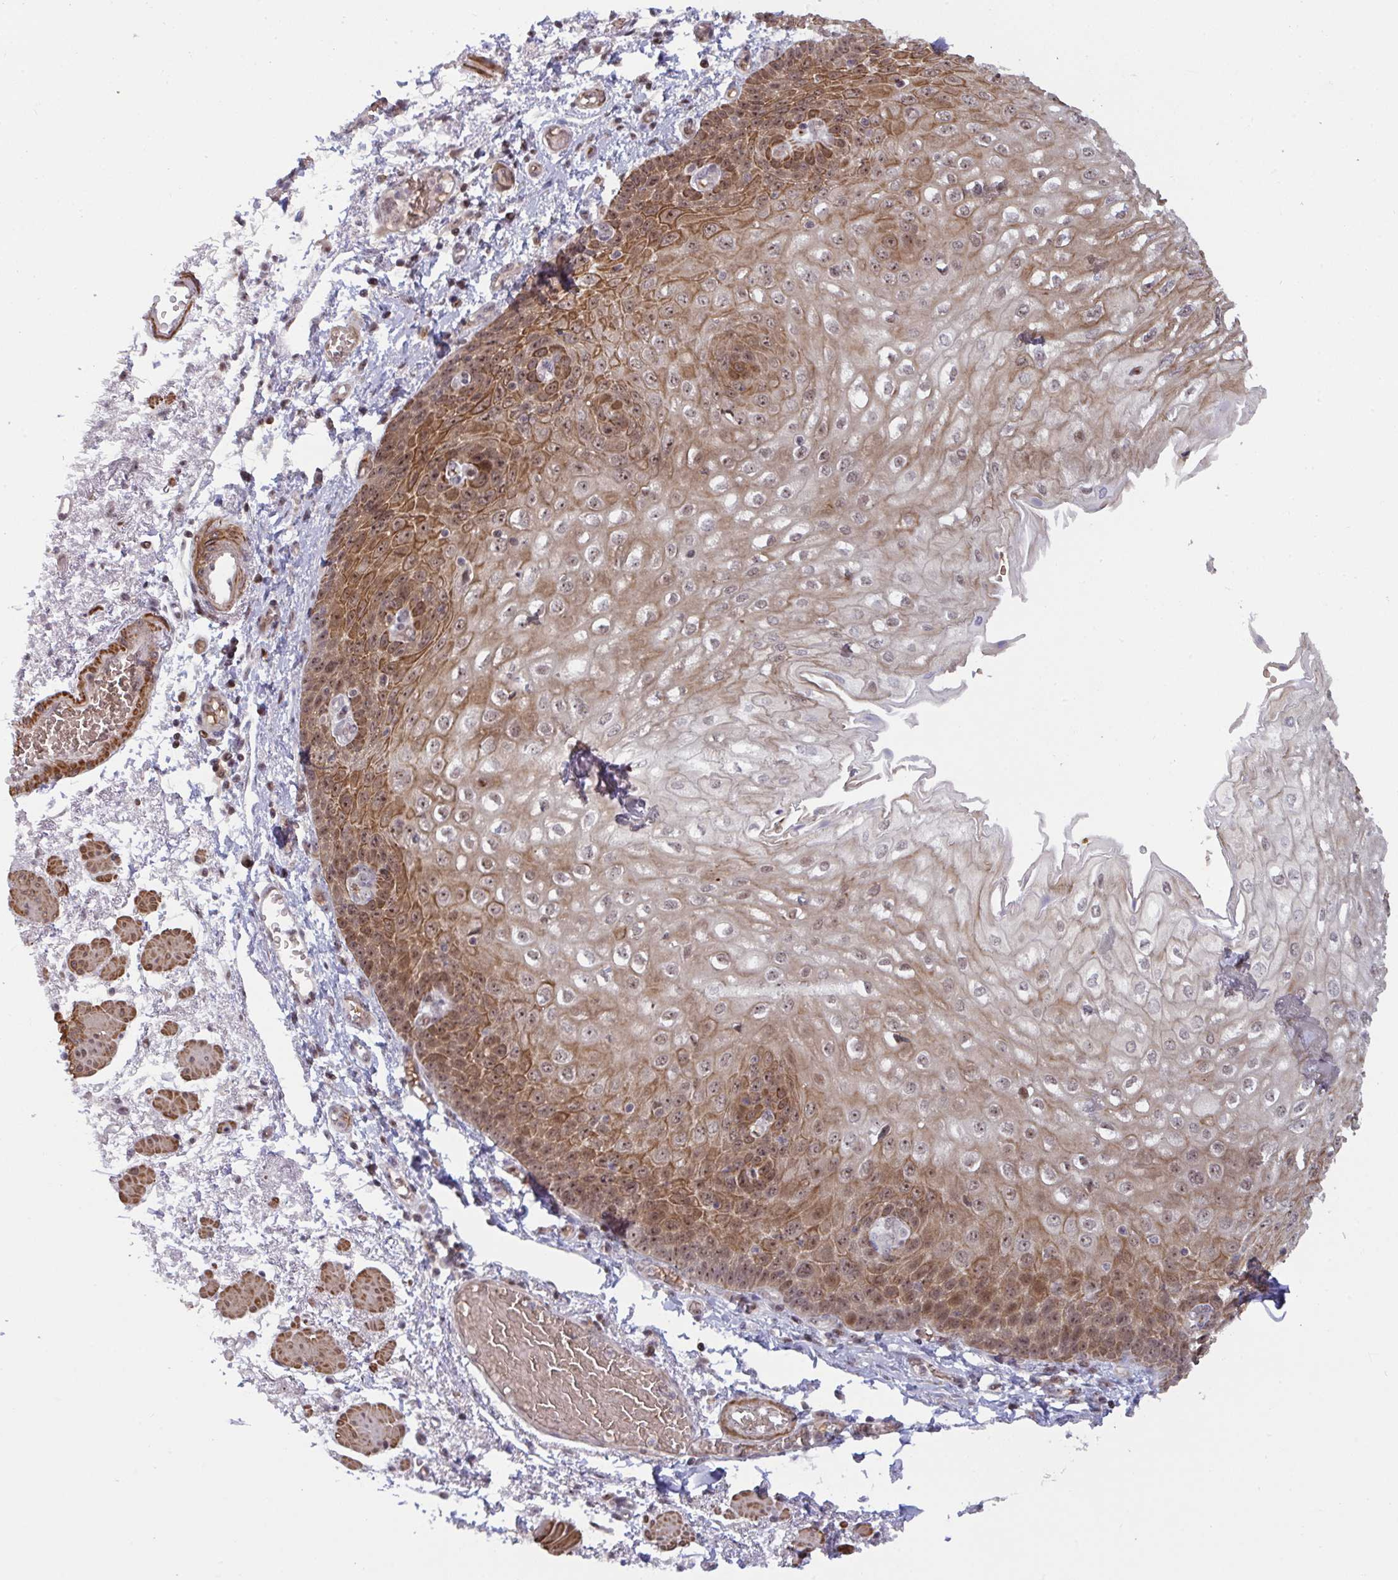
{"staining": {"intensity": "moderate", "quantity": ">75%", "location": "cytoplasmic/membranous,nuclear"}, "tissue": "esophagus", "cell_type": "Squamous epithelial cells", "image_type": "normal", "snomed": [{"axis": "morphology", "description": "Normal tissue, NOS"}, {"axis": "morphology", "description": "Adenocarcinoma, NOS"}, {"axis": "topography", "description": "Esophagus"}], "caption": "Squamous epithelial cells demonstrate moderate cytoplasmic/membranous,nuclear staining in about >75% of cells in benign esophagus.", "gene": "NLRP13", "patient": {"sex": "male", "age": 81}}